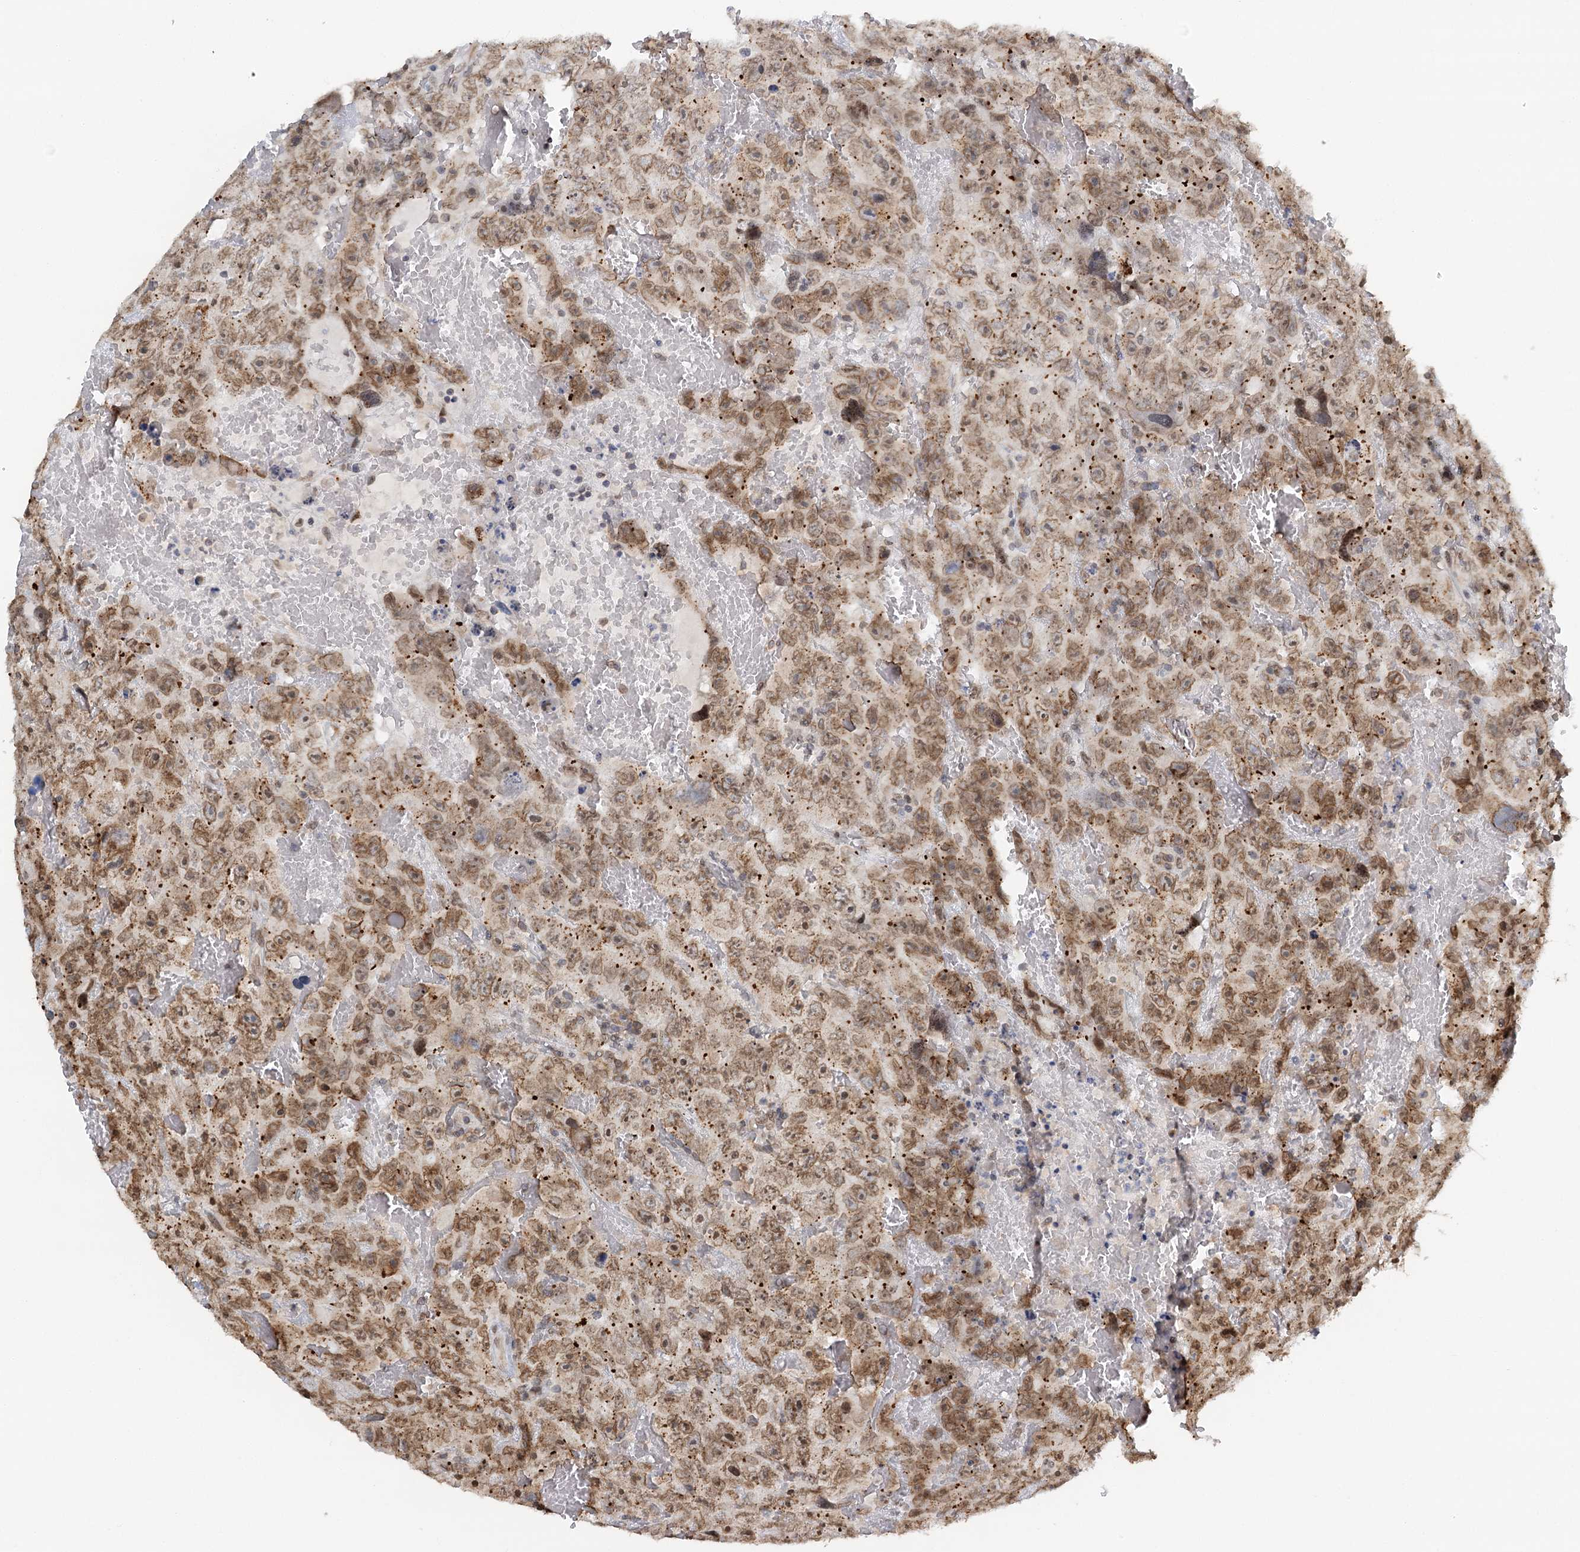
{"staining": {"intensity": "moderate", "quantity": ">75%", "location": "cytoplasmic/membranous,nuclear"}, "tissue": "testis cancer", "cell_type": "Tumor cells", "image_type": "cancer", "snomed": [{"axis": "morphology", "description": "Carcinoma, Embryonal, NOS"}, {"axis": "topography", "description": "Testis"}], "caption": "A histopathology image of human testis cancer (embryonal carcinoma) stained for a protein demonstrates moderate cytoplasmic/membranous and nuclear brown staining in tumor cells.", "gene": "TREX1", "patient": {"sex": "male", "age": 45}}